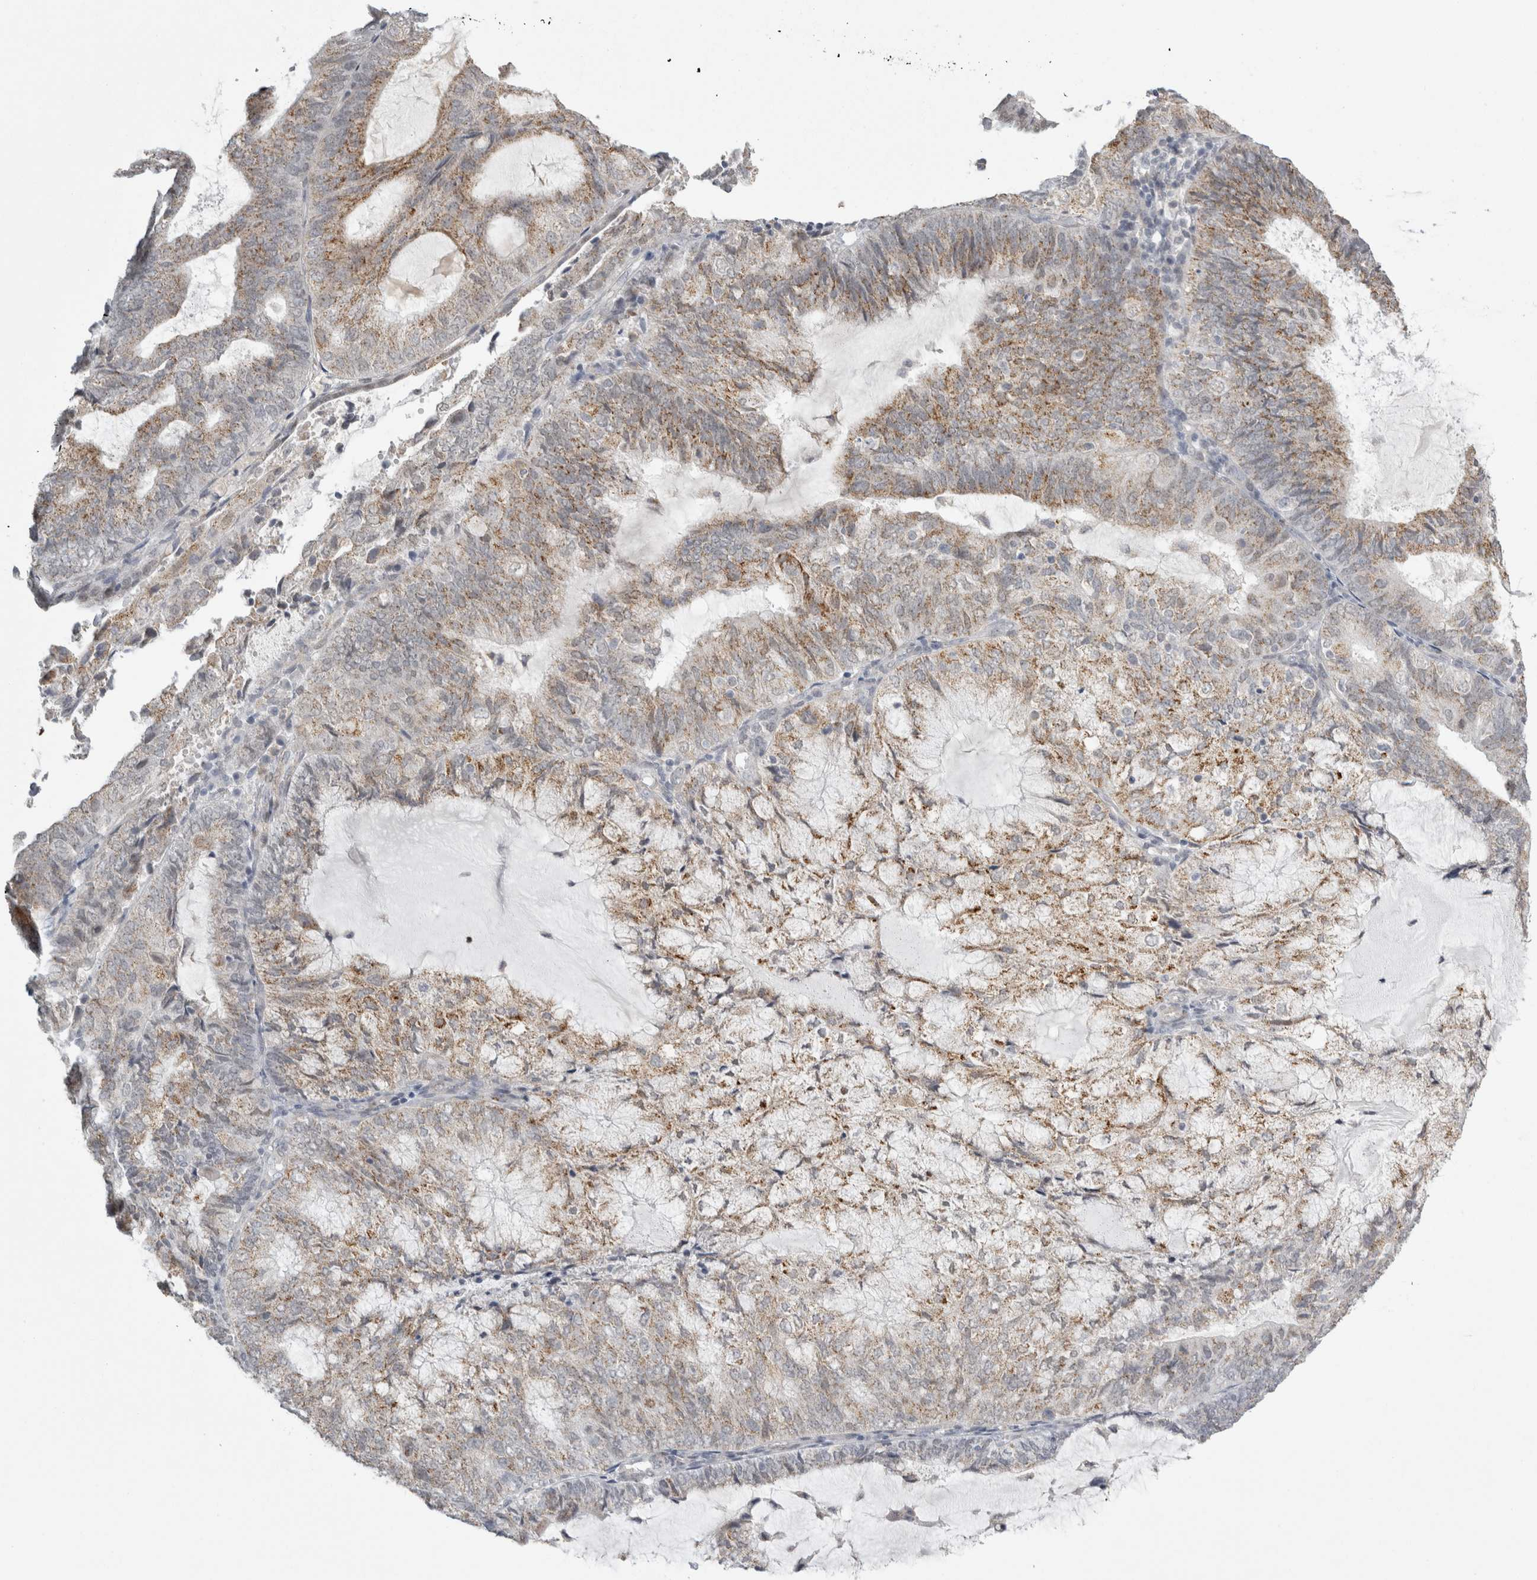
{"staining": {"intensity": "moderate", "quantity": "25%-75%", "location": "cytoplasmic/membranous"}, "tissue": "endometrial cancer", "cell_type": "Tumor cells", "image_type": "cancer", "snomed": [{"axis": "morphology", "description": "Adenocarcinoma, NOS"}, {"axis": "topography", "description": "Endometrium"}], "caption": "This micrograph demonstrates immunohistochemistry staining of adenocarcinoma (endometrial), with medium moderate cytoplasmic/membranous positivity in about 25%-75% of tumor cells.", "gene": "PLIN1", "patient": {"sex": "female", "age": 81}}